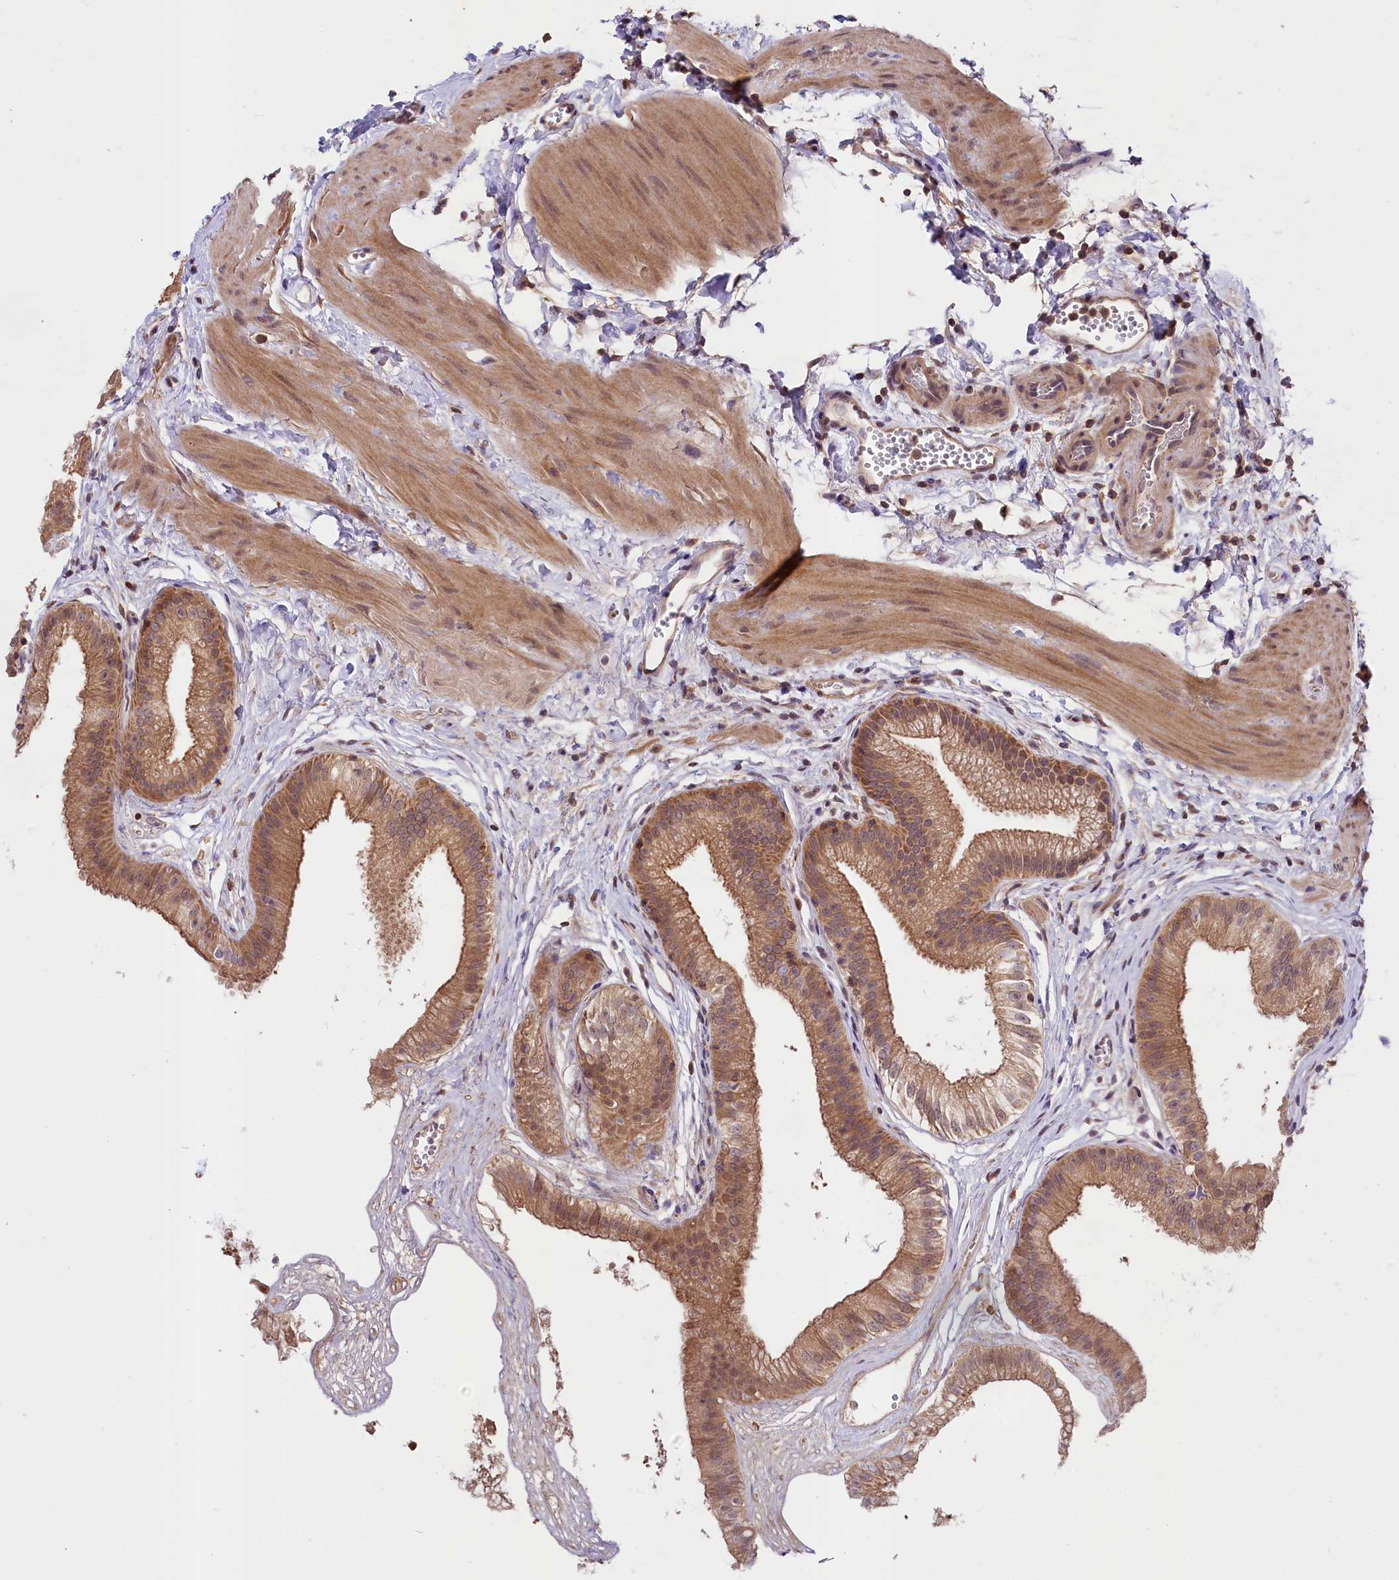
{"staining": {"intensity": "moderate", "quantity": ">75%", "location": "cytoplasmic/membranous,nuclear"}, "tissue": "gallbladder", "cell_type": "Glandular cells", "image_type": "normal", "snomed": [{"axis": "morphology", "description": "Normal tissue, NOS"}, {"axis": "topography", "description": "Gallbladder"}], "caption": "This image shows immunohistochemistry staining of normal human gallbladder, with medium moderate cytoplasmic/membranous,nuclear staining in approximately >75% of glandular cells.", "gene": "SKIDA1", "patient": {"sex": "female", "age": 54}}